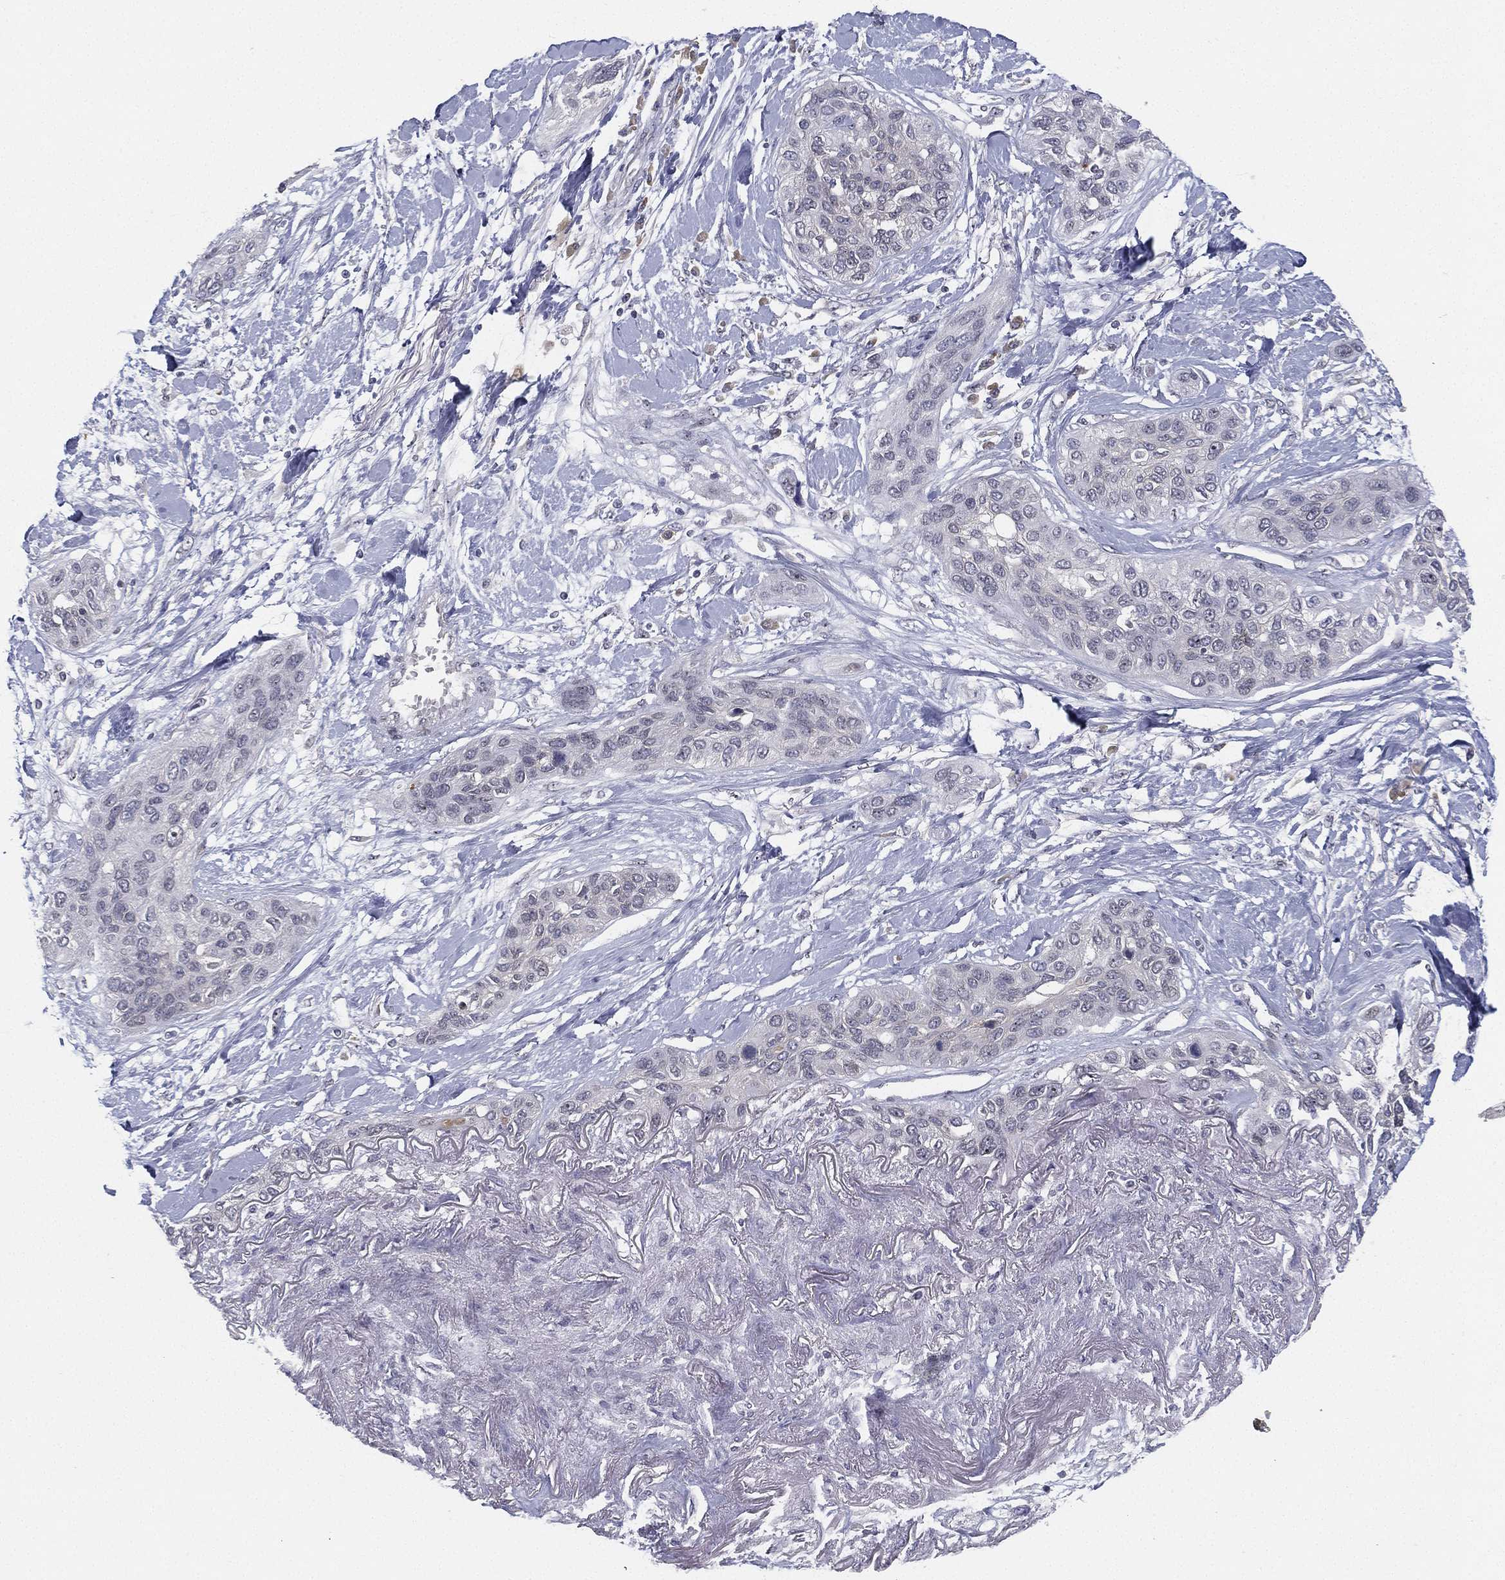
{"staining": {"intensity": "negative", "quantity": "none", "location": "none"}, "tissue": "lung cancer", "cell_type": "Tumor cells", "image_type": "cancer", "snomed": [{"axis": "morphology", "description": "Squamous cell carcinoma, NOS"}, {"axis": "topography", "description": "Lung"}], "caption": "A micrograph of lung cancer (squamous cell carcinoma) stained for a protein displays no brown staining in tumor cells.", "gene": "MS4A8", "patient": {"sex": "female", "age": 70}}